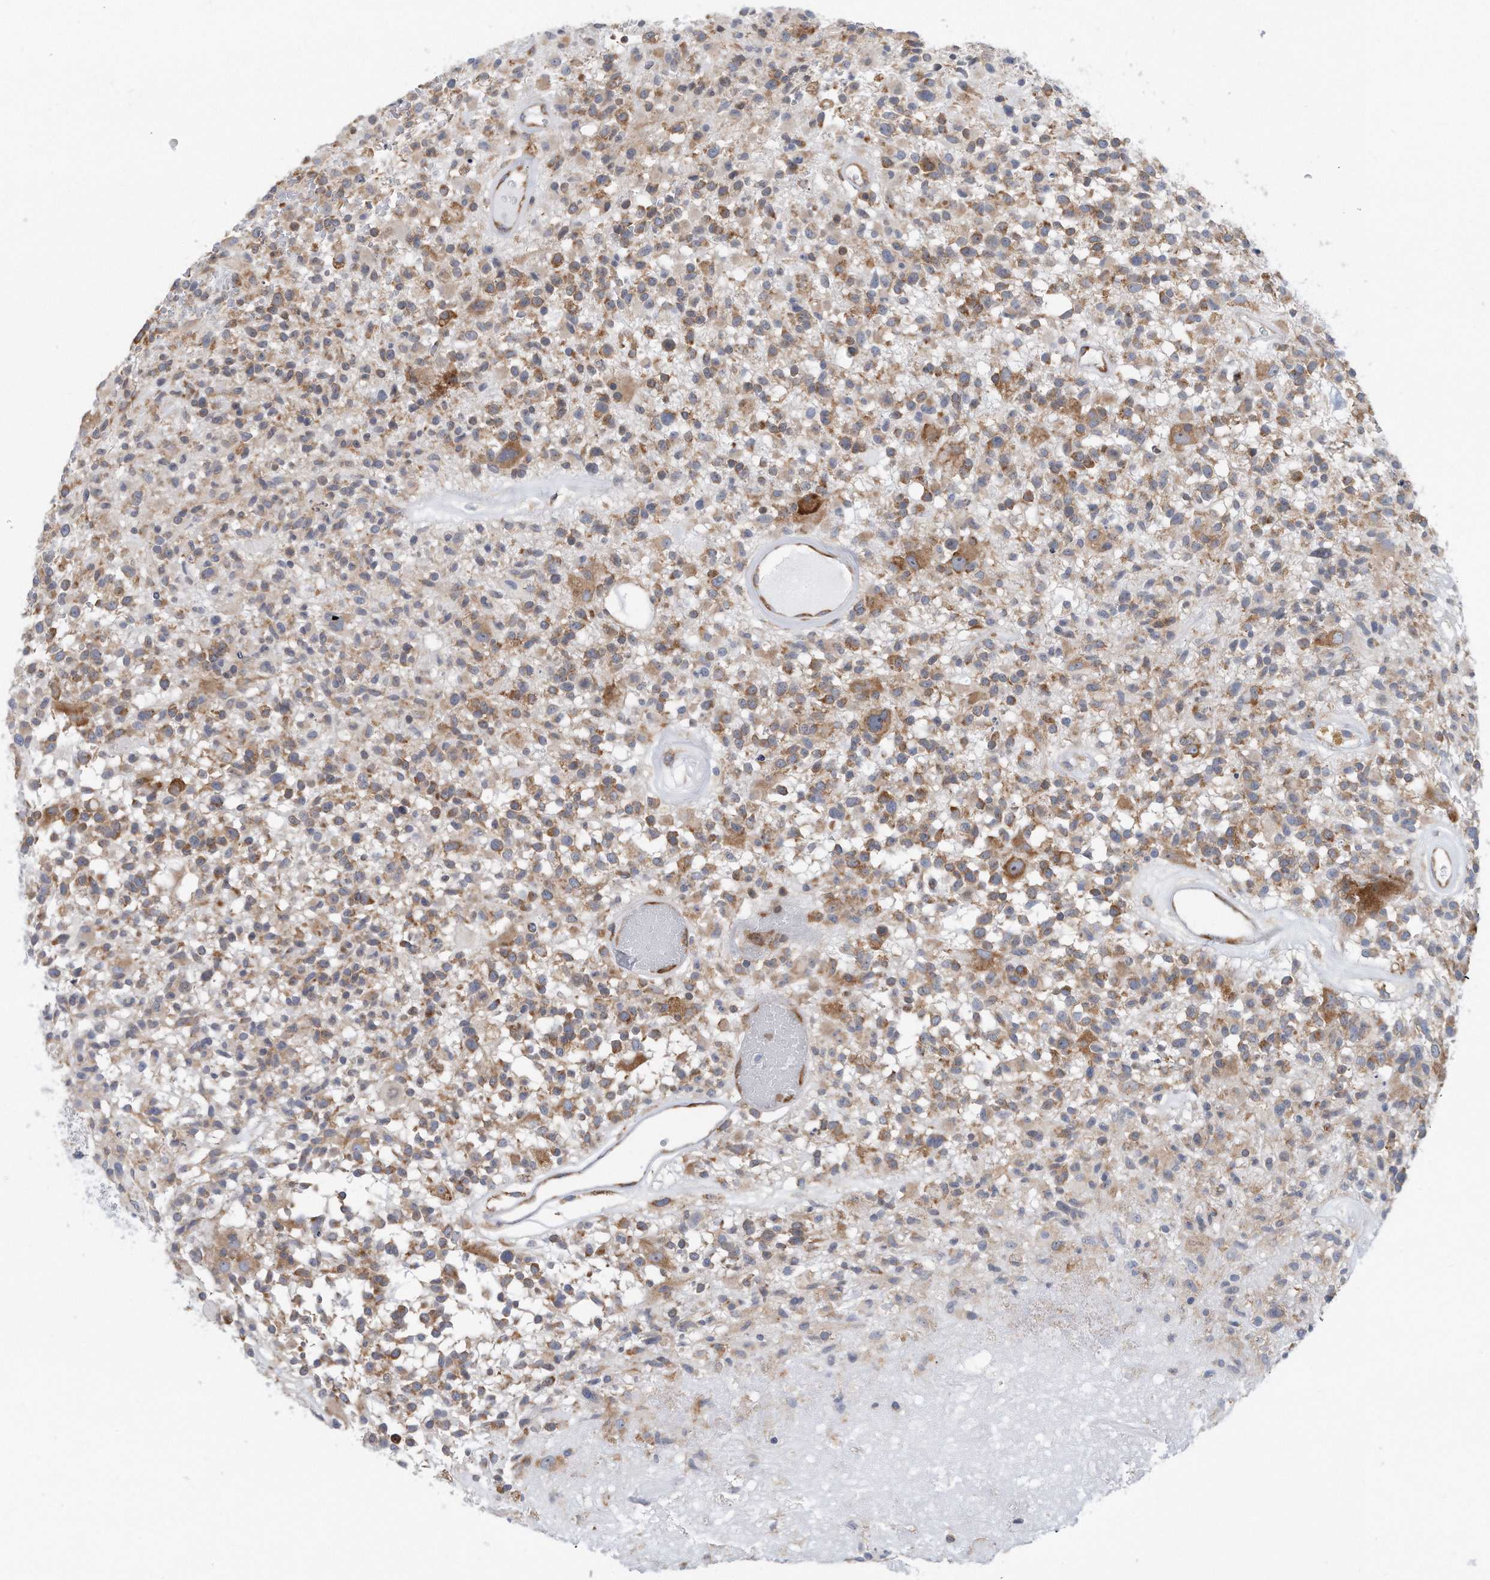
{"staining": {"intensity": "moderate", "quantity": ">75%", "location": "cytoplasmic/membranous"}, "tissue": "glioma", "cell_type": "Tumor cells", "image_type": "cancer", "snomed": [{"axis": "morphology", "description": "Glioma, malignant, High grade"}, {"axis": "morphology", "description": "Glioblastoma, NOS"}, {"axis": "topography", "description": "Brain"}], "caption": "There is medium levels of moderate cytoplasmic/membranous positivity in tumor cells of glioblastoma, as demonstrated by immunohistochemical staining (brown color).", "gene": "RPL26L1", "patient": {"sex": "male", "age": 60}}